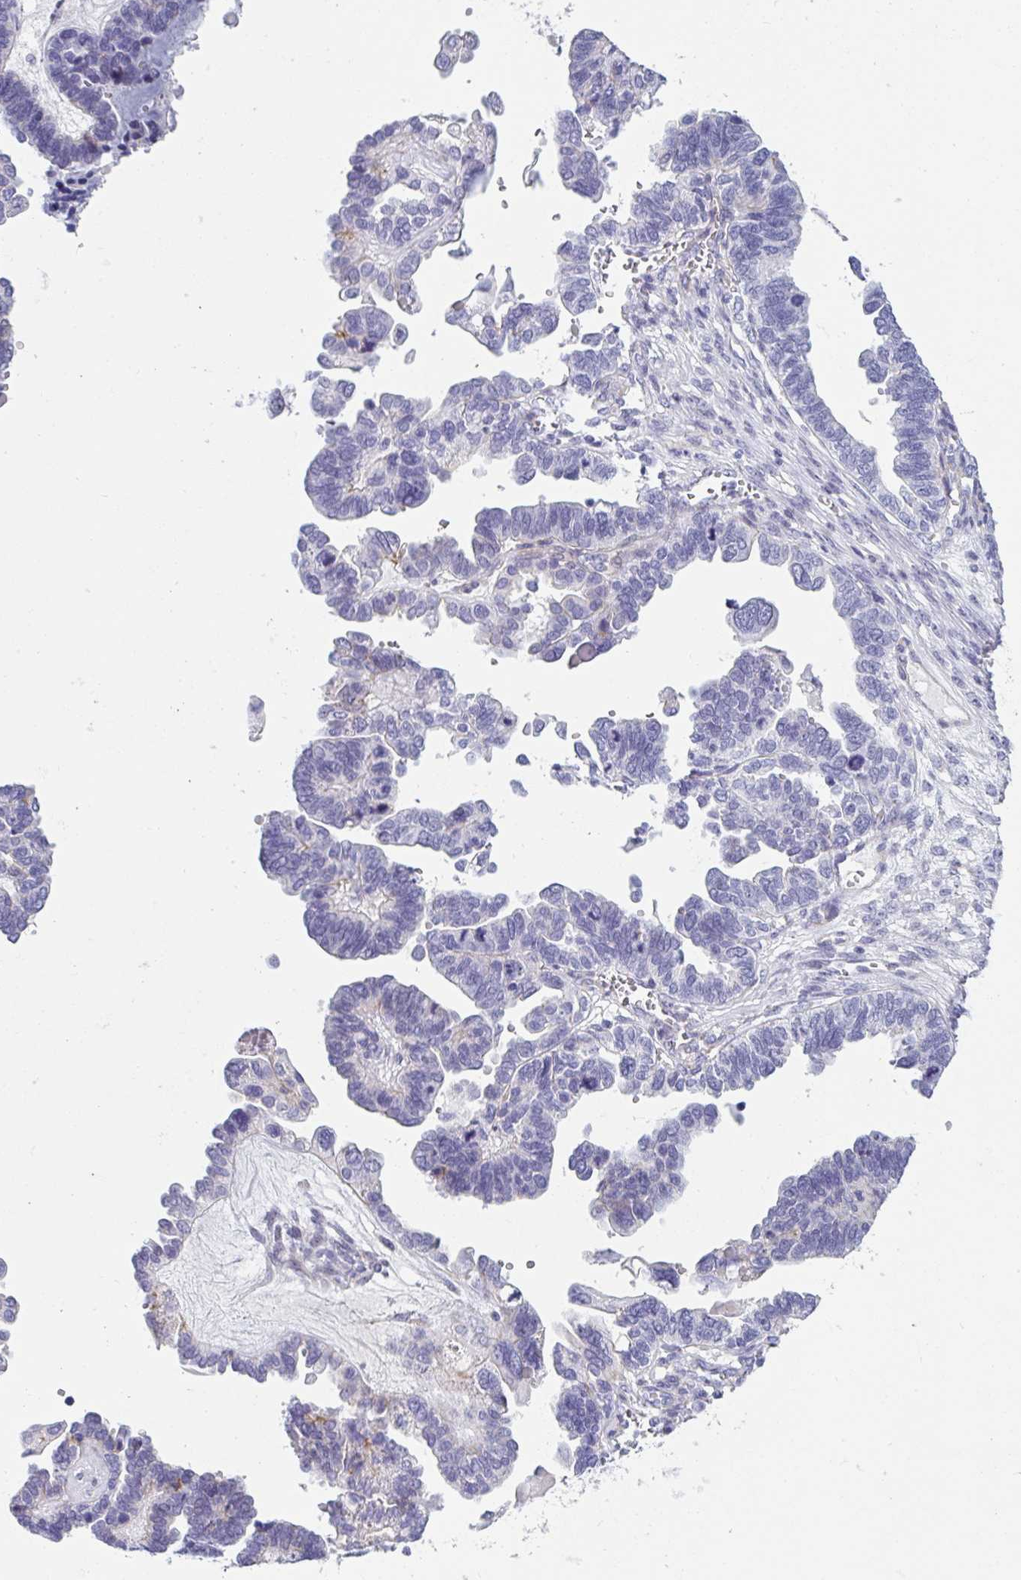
{"staining": {"intensity": "negative", "quantity": "none", "location": "none"}, "tissue": "ovarian cancer", "cell_type": "Tumor cells", "image_type": "cancer", "snomed": [{"axis": "morphology", "description": "Cystadenocarcinoma, serous, NOS"}, {"axis": "topography", "description": "Ovary"}], "caption": "DAB immunohistochemical staining of human serous cystadenocarcinoma (ovarian) displays no significant expression in tumor cells.", "gene": "OR5P3", "patient": {"sex": "female", "age": 51}}